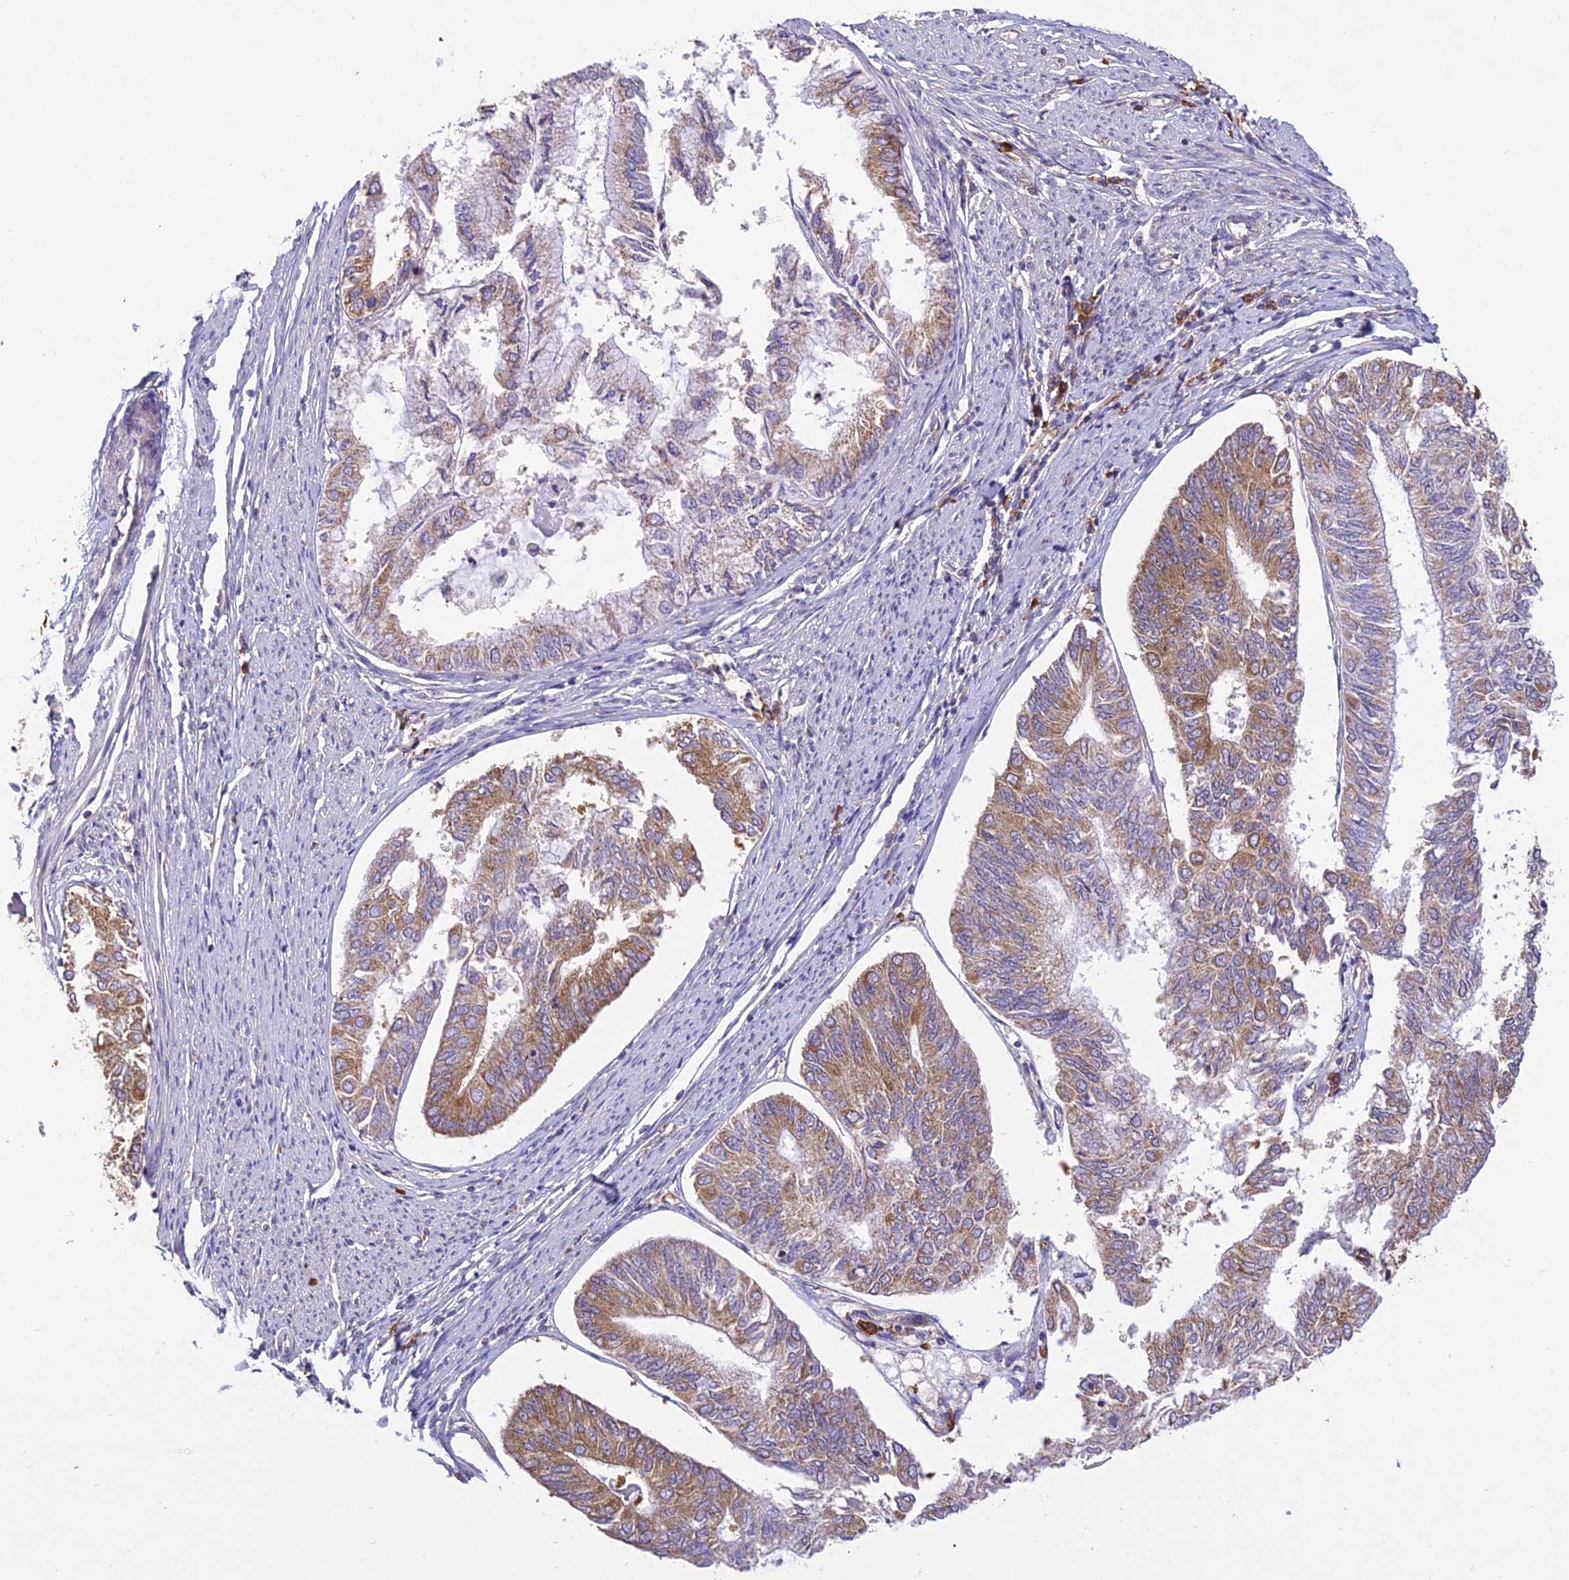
{"staining": {"intensity": "moderate", "quantity": "25%-75%", "location": "cytoplasmic/membranous"}, "tissue": "endometrial cancer", "cell_type": "Tumor cells", "image_type": "cancer", "snomed": [{"axis": "morphology", "description": "Adenocarcinoma, NOS"}, {"axis": "topography", "description": "Endometrium"}], "caption": "Immunohistochemistry (DAB (3,3'-diaminobenzidine)) staining of human endometrial adenocarcinoma exhibits moderate cytoplasmic/membranous protein positivity in about 25%-75% of tumor cells.", "gene": "NXNL2", "patient": {"sex": "female", "age": 68}}